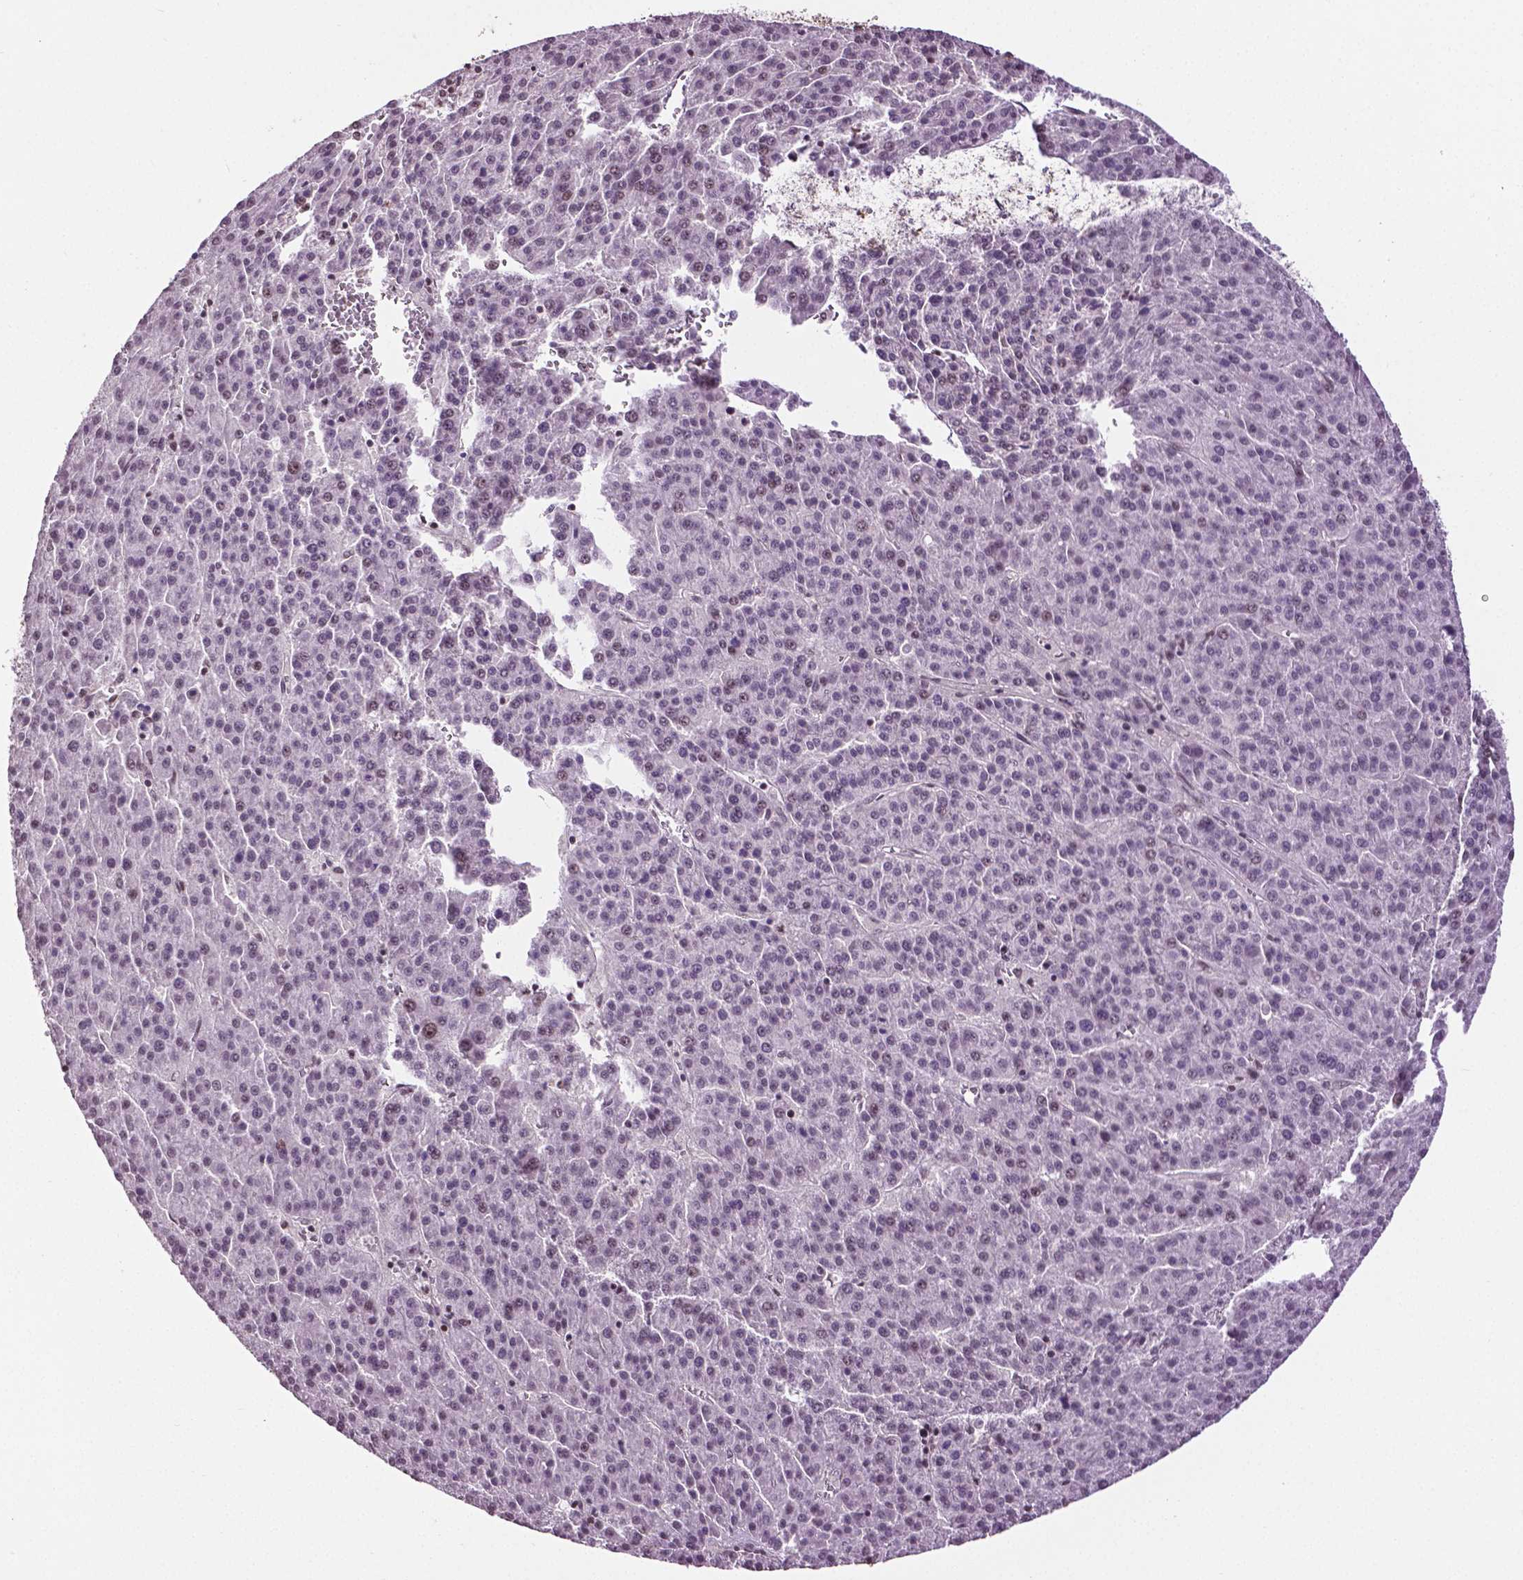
{"staining": {"intensity": "negative", "quantity": "none", "location": "none"}, "tissue": "liver cancer", "cell_type": "Tumor cells", "image_type": "cancer", "snomed": [{"axis": "morphology", "description": "Carcinoma, Hepatocellular, NOS"}, {"axis": "topography", "description": "Liver"}], "caption": "Liver cancer was stained to show a protein in brown. There is no significant positivity in tumor cells. (Immunohistochemistry (ihc), brightfield microscopy, high magnification).", "gene": "DLX5", "patient": {"sex": "female", "age": 58}}